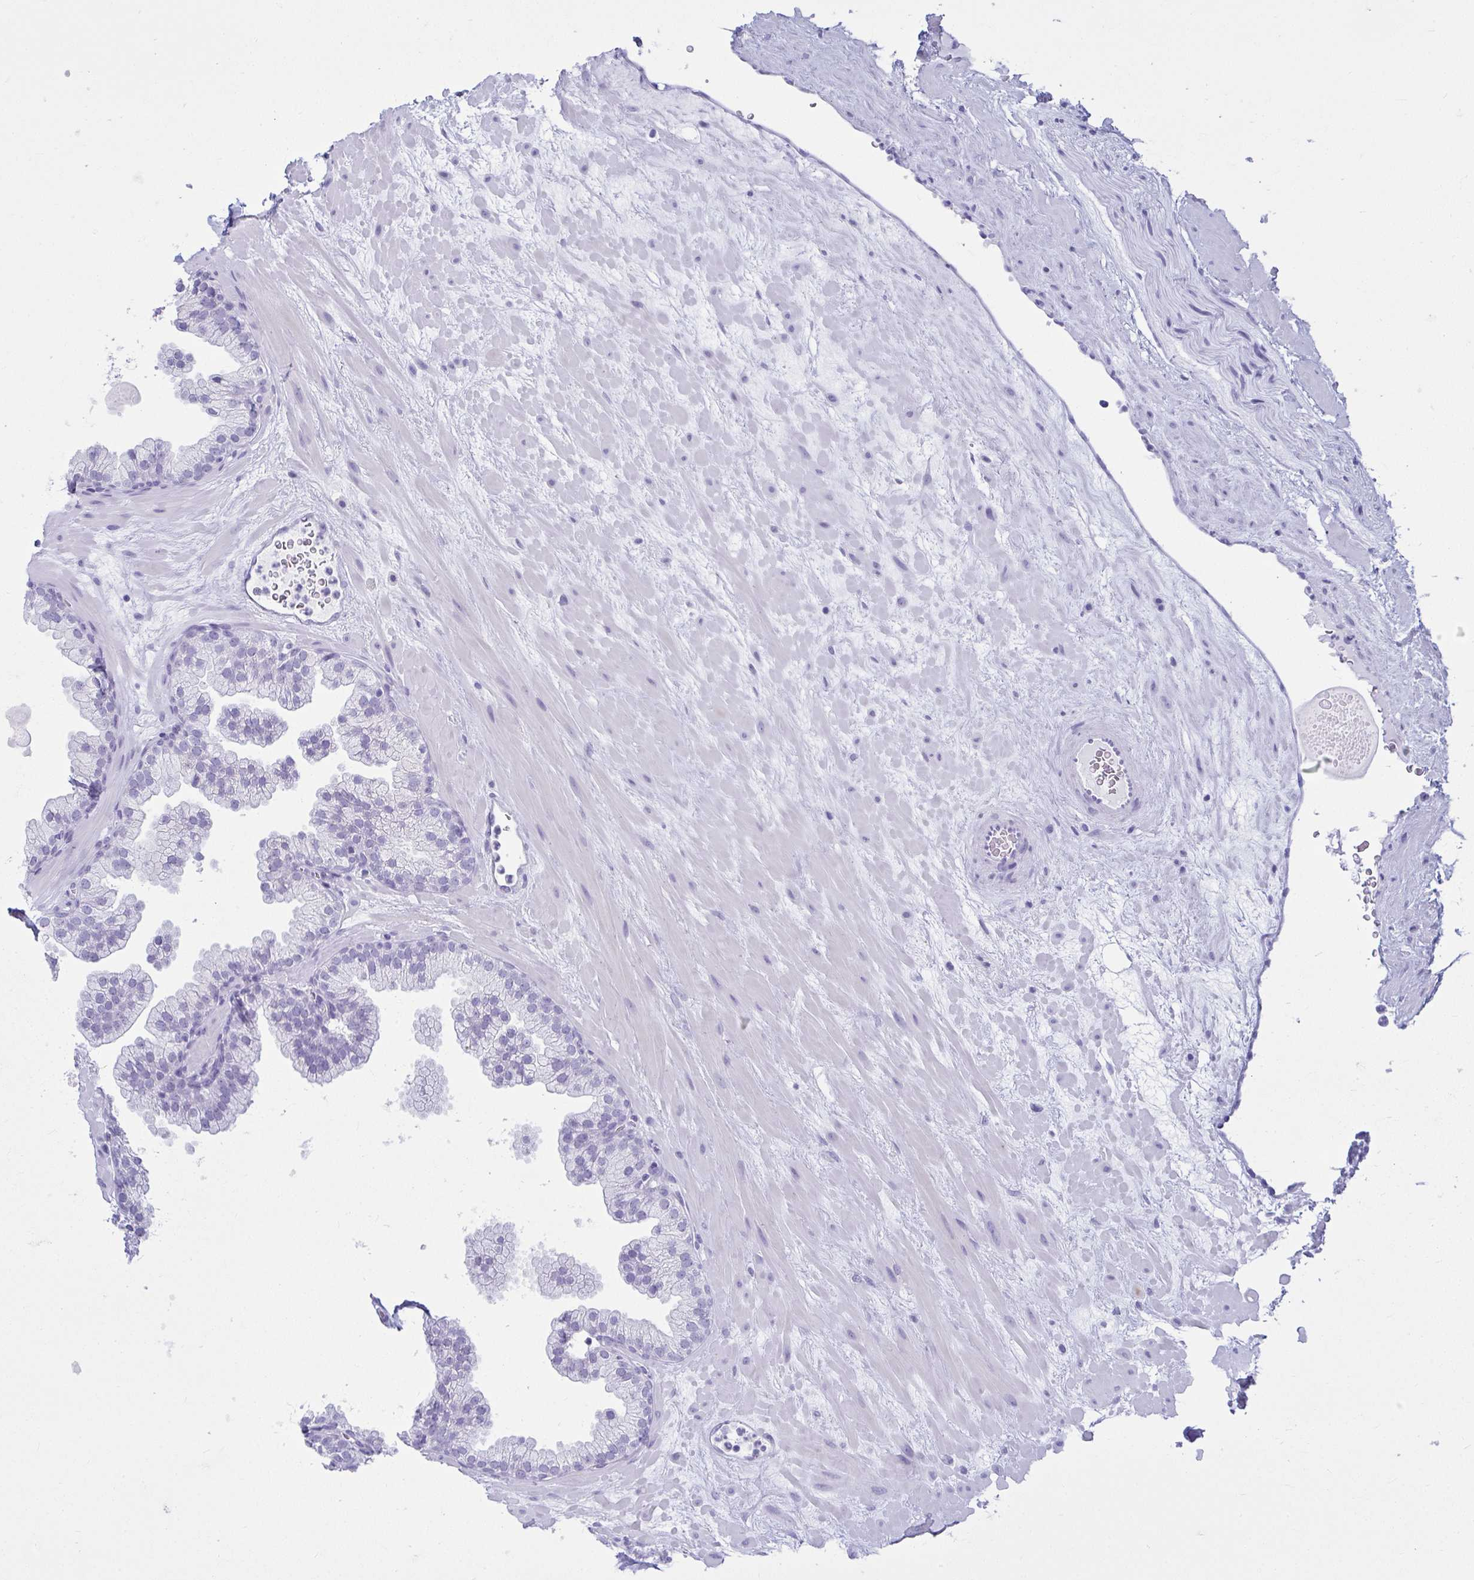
{"staining": {"intensity": "negative", "quantity": "none", "location": "none"}, "tissue": "prostate", "cell_type": "Glandular cells", "image_type": "normal", "snomed": [{"axis": "morphology", "description": "Normal tissue, NOS"}, {"axis": "topography", "description": "Prostate"}, {"axis": "topography", "description": "Peripheral nerve tissue"}], "caption": "Glandular cells show no significant protein staining in normal prostate.", "gene": "CLGN", "patient": {"sex": "male", "age": 61}}